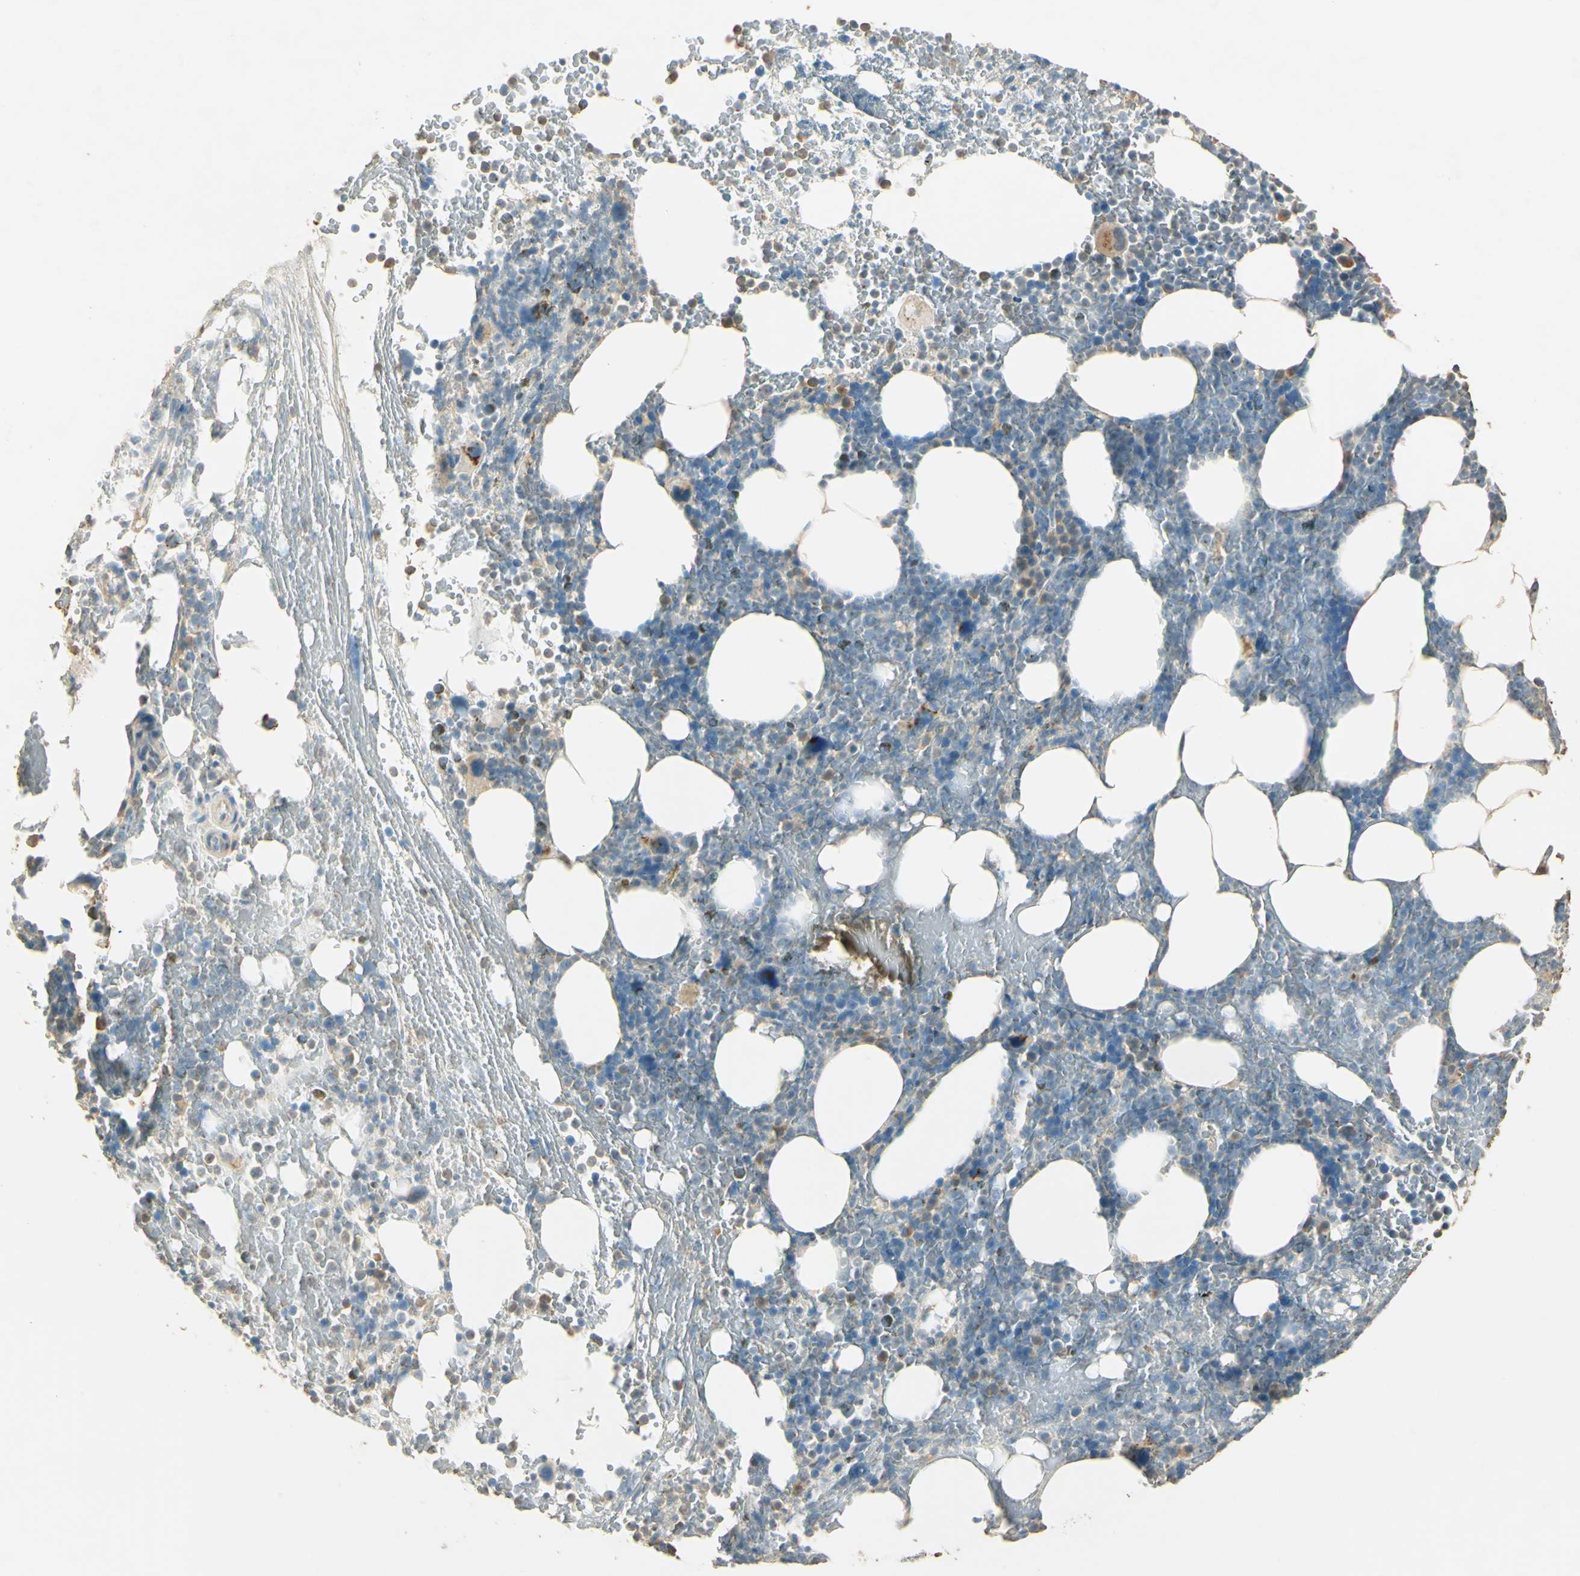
{"staining": {"intensity": "weak", "quantity": "<25%", "location": "cytoplasmic/membranous"}, "tissue": "bone marrow", "cell_type": "Hematopoietic cells", "image_type": "normal", "snomed": [{"axis": "morphology", "description": "Normal tissue, NOS"}, {"axis": "topography", "description": "Bone marrow"}], "caption": "Immunohistochemistry (IHC) of normal bone marrow shows no staining in hematopoietic cells. (Brightfield microscopy of DAB (3,3'-diaminobenzidine) immunohistochemistry at high magnification).", "gene": "UXS1", "patient": {"sex": "female", "age": 66}}